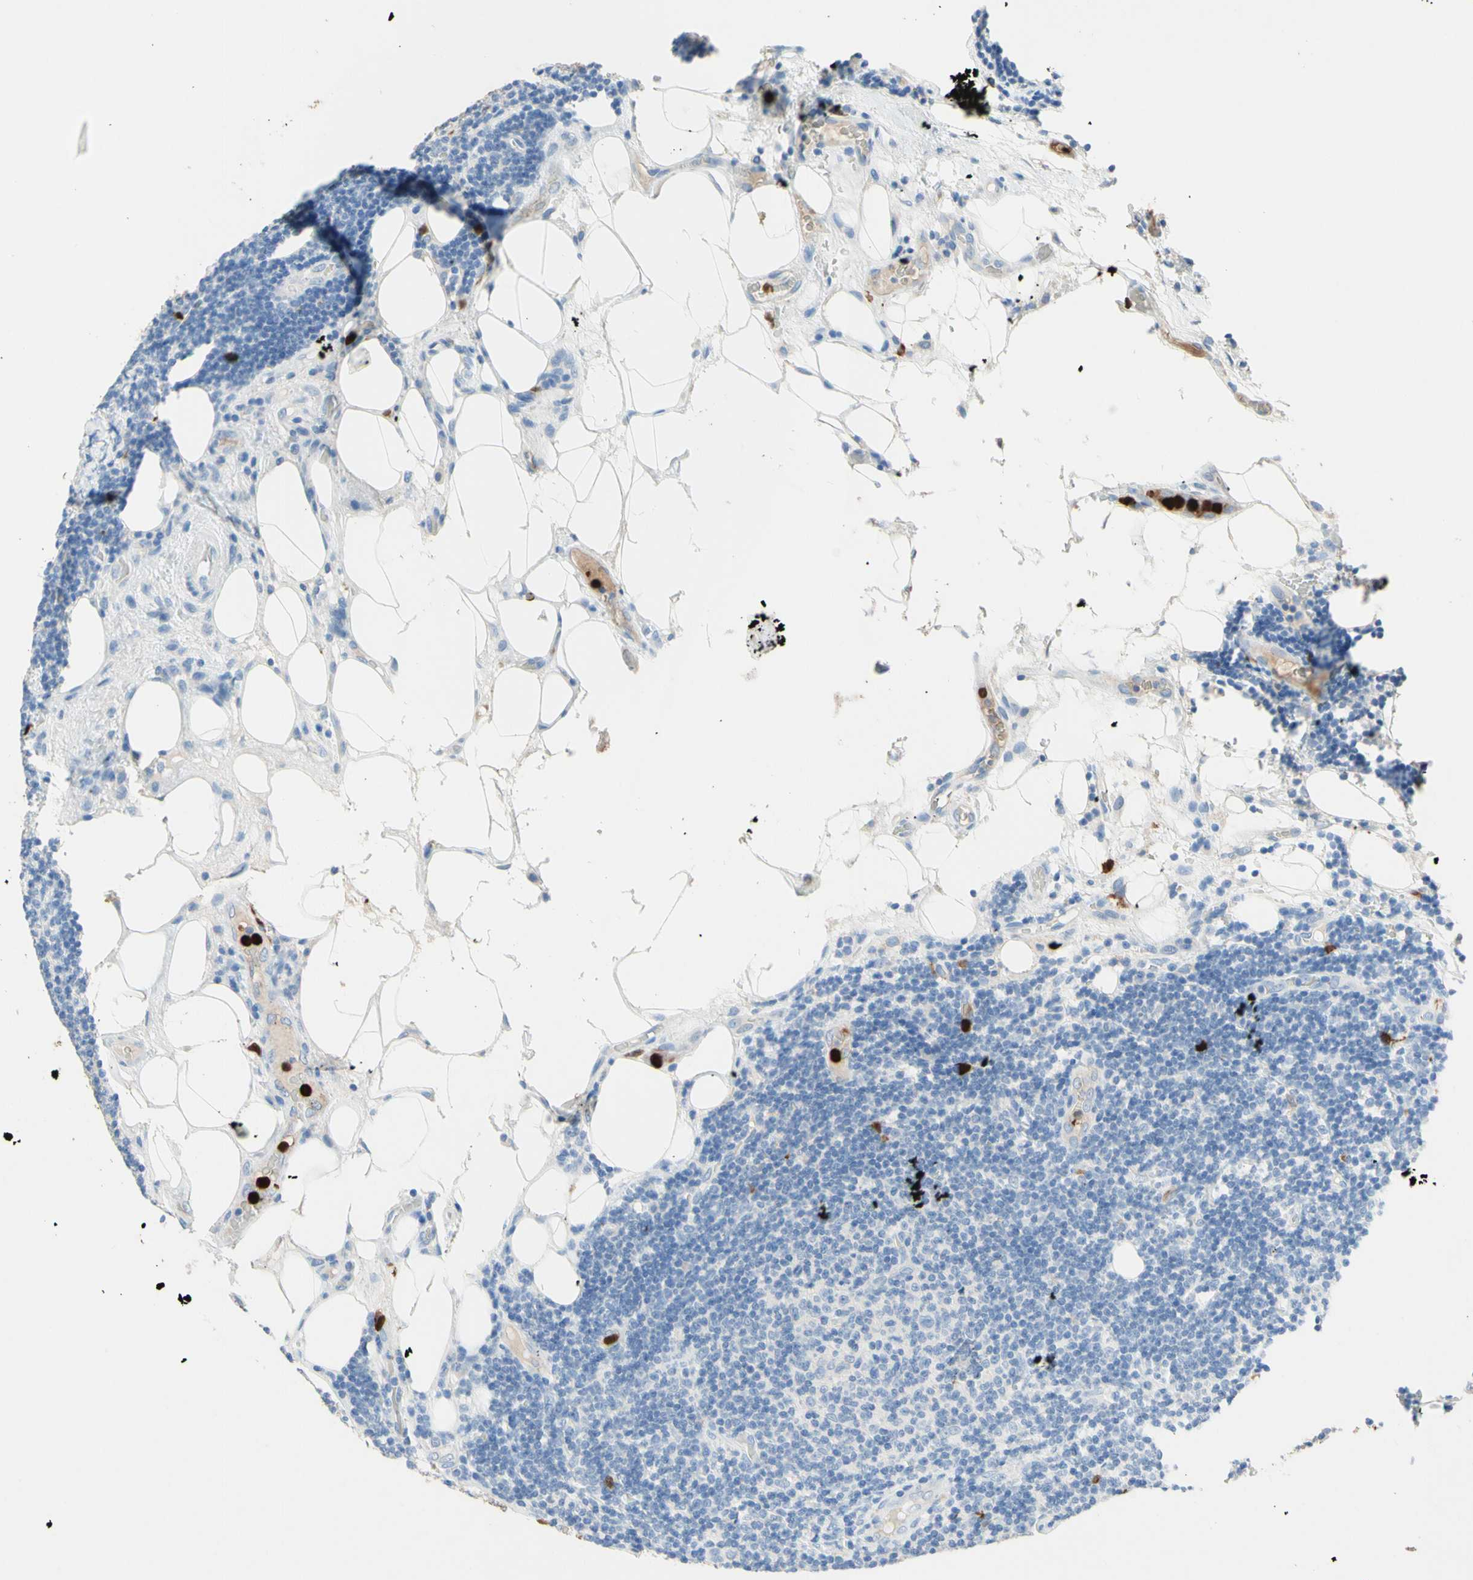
{"staining": {"intensity": "negative", "quantity": "none", "location": "none"}, "tissue": "lymphoma", "cell_type": "Tumor cells", "image_type": "cancer", "snomed": [{"axis": "morphology", "description": "Malignant lymphoma, non-Hodgkin's type, Low grade"}, {"axis": "topography", "description": "Lymph node"}], "caption": "An immunohistochemistry image of low-grade malignant lymphoma, non-Hodgkin's type is shown. There is no staining in tumor cells of low-grade malignant lymphoma, non-Hodgkin's type.", "gene": "NFKBIZ", "patient": {"sex": "male", "age": 83}}